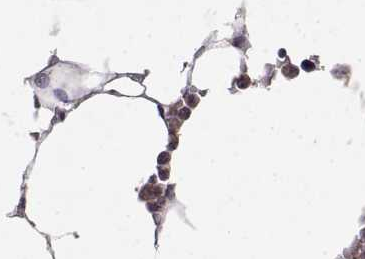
{"staining": {"intensity": "moderate", "quantity": ">75%", "location": "cytoplasmic/membranous"}, "tissue": "bone marrow", "cell_type": "Hematopoietic cells", "image_type": "normal", "snomed": [{"axis": "morphology", "description": "Normal tissue, NOS"}, {"axis": "topography", "description": "Bone marrow"}], "caption": "A histopathology image of bone marrow stained for a protein shows moderate cytoplasmic/membranous brown staining in hematopoietic cells. (Brightfield microscopy of DAB IHC at high magnification).", "gene": "RNF13", "patient": {"sex": "female", "age": 52}}